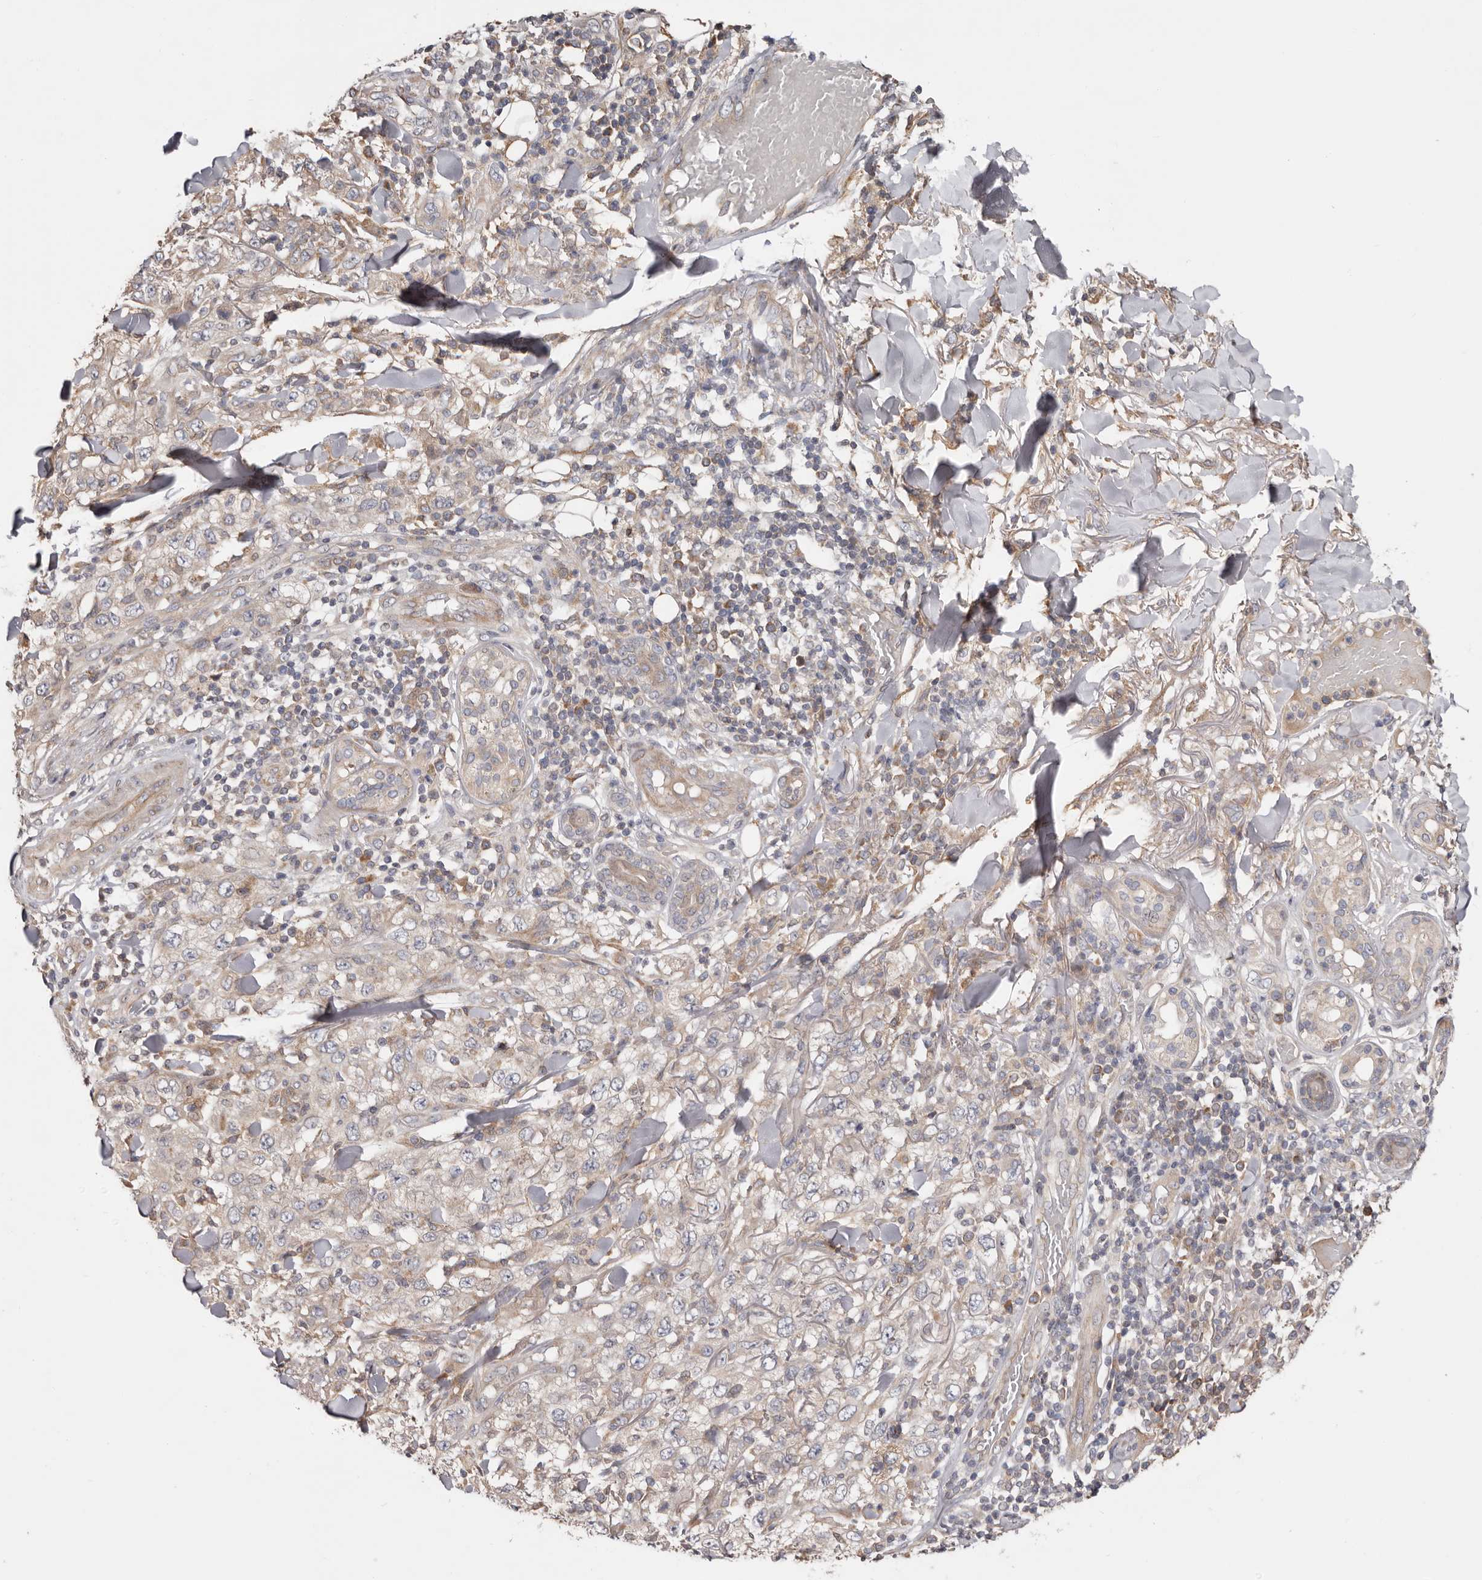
{"staining": {"intensity": "weak", "quantity": "25%-75%", "location": "cytoplasmic/membranous"}, "tissue": "skin cancer", "cell_type": "Tumor cells", "image_type": "cancer", "snomed": [{"axis": "morphology", "description": "Squamous cell carcinoma, NOS"}, {"axis": "topography", "description": "Skin"}], "caption": "There is low levels of weak cytoplasmic/membranous positivity in tumor cells of skin squamous cell carcinoma, as demonstrated by immunohistochemical staining (brown color).", "gene": "TMUB1", "patient": {"sex": "female", "age": 88}}